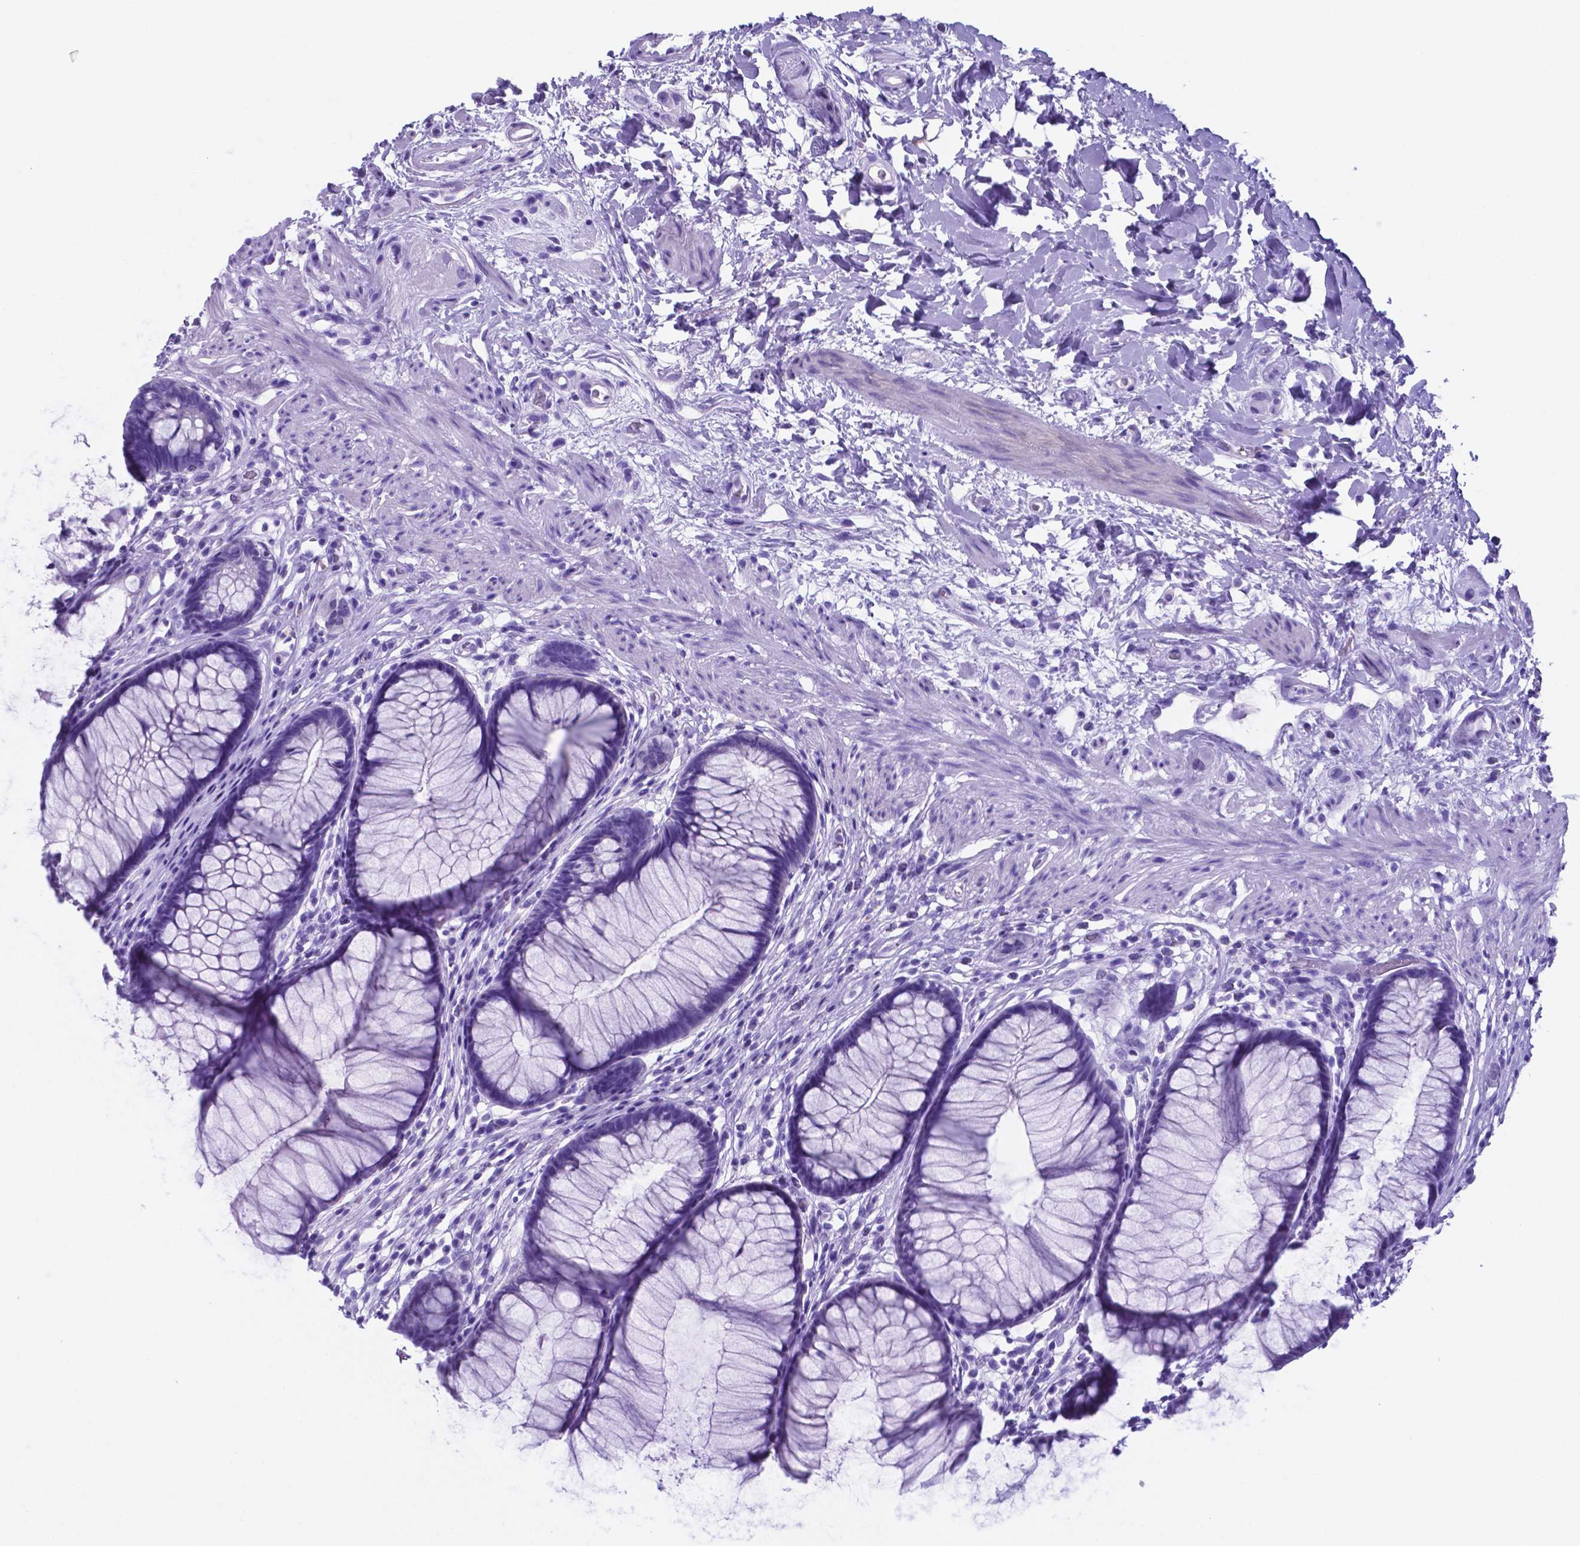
{"staining": {"intensity": "negative", "quantity": "none", "location": "none"}, "tissue": "rectum", "cell_type": "Glandular cells", "image_type": "normal", "snomed": [{"axis": "morphology", "description": "Normal tissue, NOS"}, {"axis": "topography", "description": "Smooth muscle"}, {"axis": "topography", "description": "Rectum"}], "caption": "Human rectum stained for a protein using immunohistochemistry (IHC) demonstrates no staining in glandular cells.", "gene": "DNAAF8", "patient": {"sex": "male", "age": 53}}